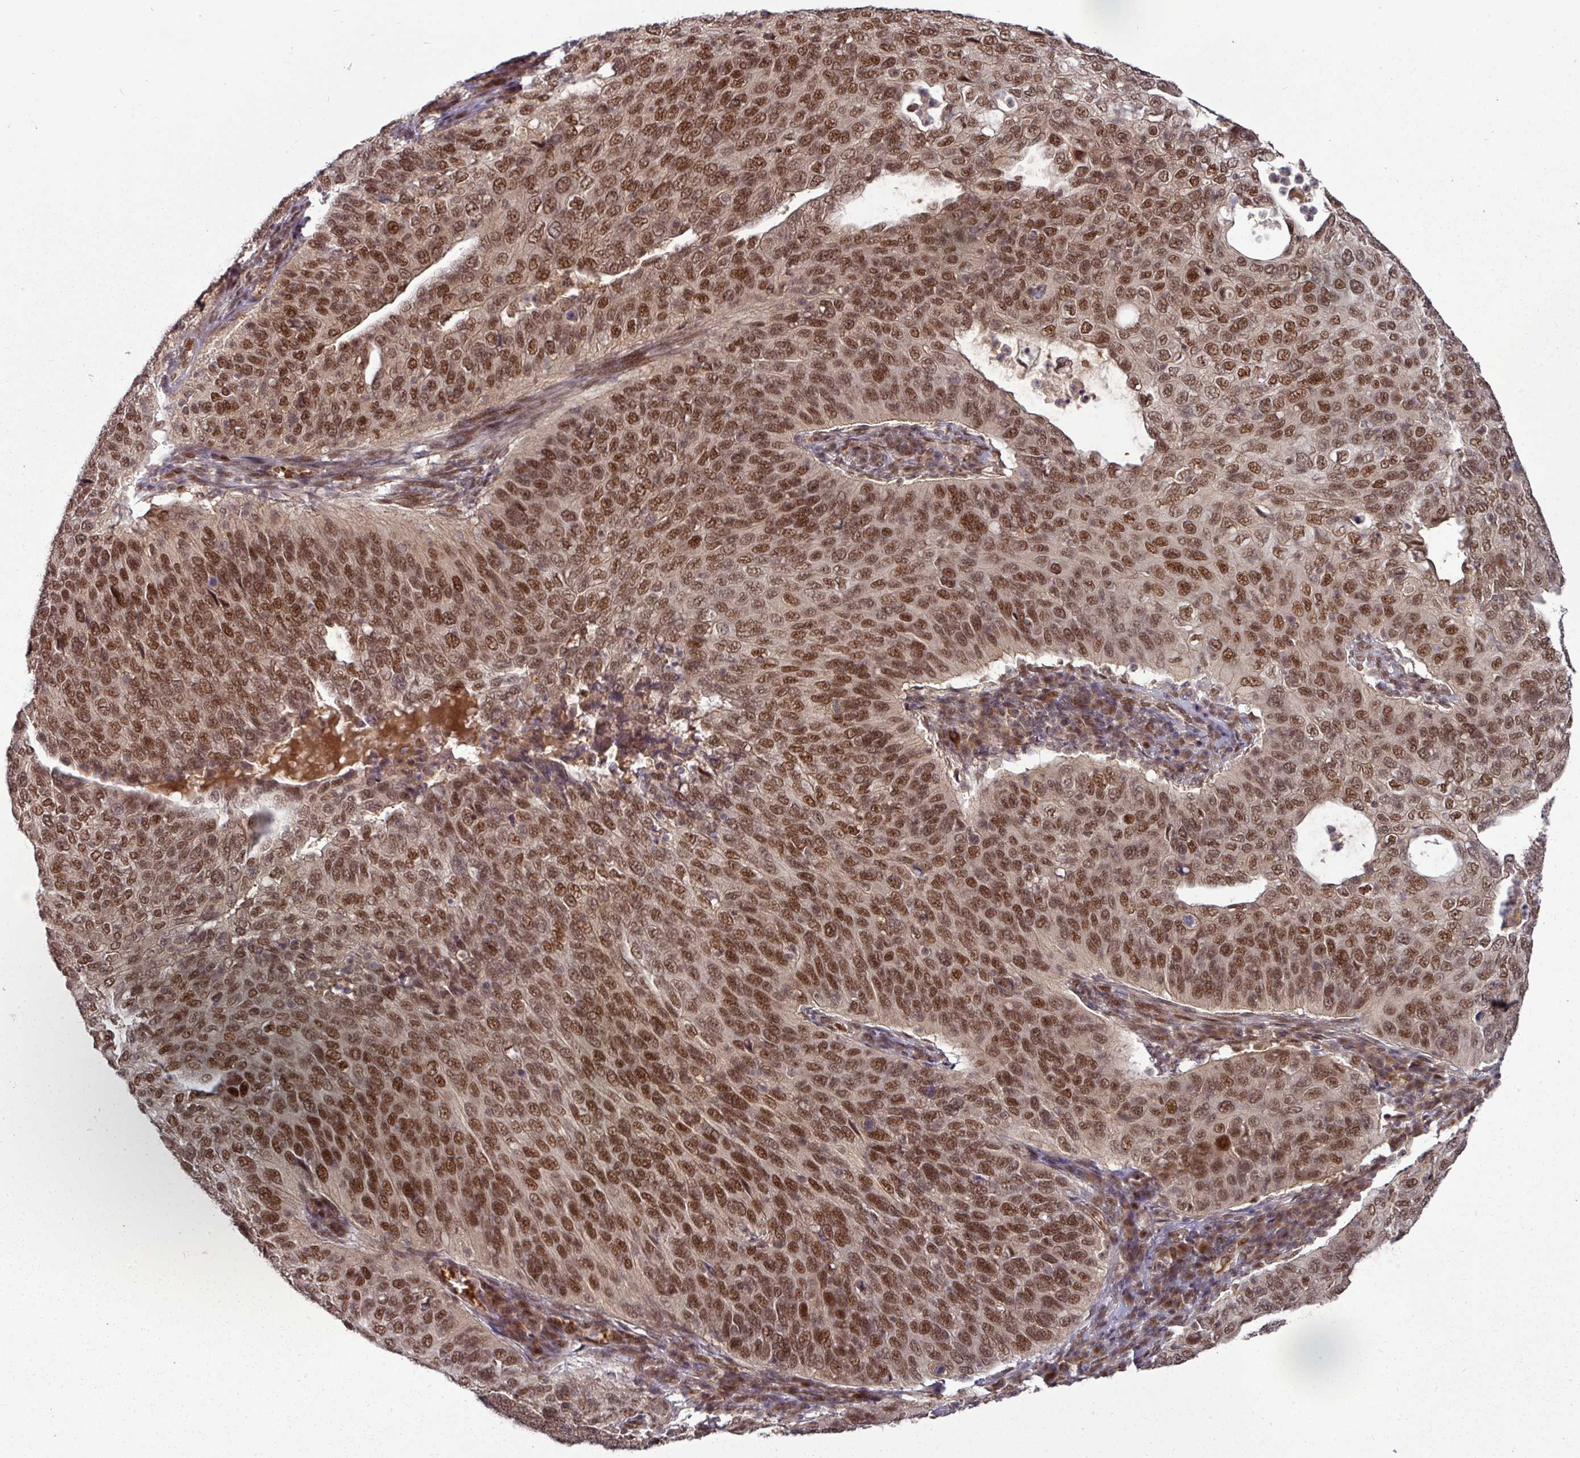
{"staining": {"intensity": "strong", "quantity": ">75%", "location": "nuclear"}, "tissue": "cervical cancer", "cell_type": "Tumor cells", "image_type": "cancer", "snomed": [{"axis": "morphology", "description": "Squamous cell carcinoma, NOS"}, {"axis": "topography", "description": "Cervix"}], "caption": "Cervical squamous cell carcinoma tissue shows strong nuclear positivity in approximately >75% of tumor cells Ihc stains the protein in brown and the nuclei are stained blue.", "gene": "CIC", "patient": {"sex": "female", "age": 36}}